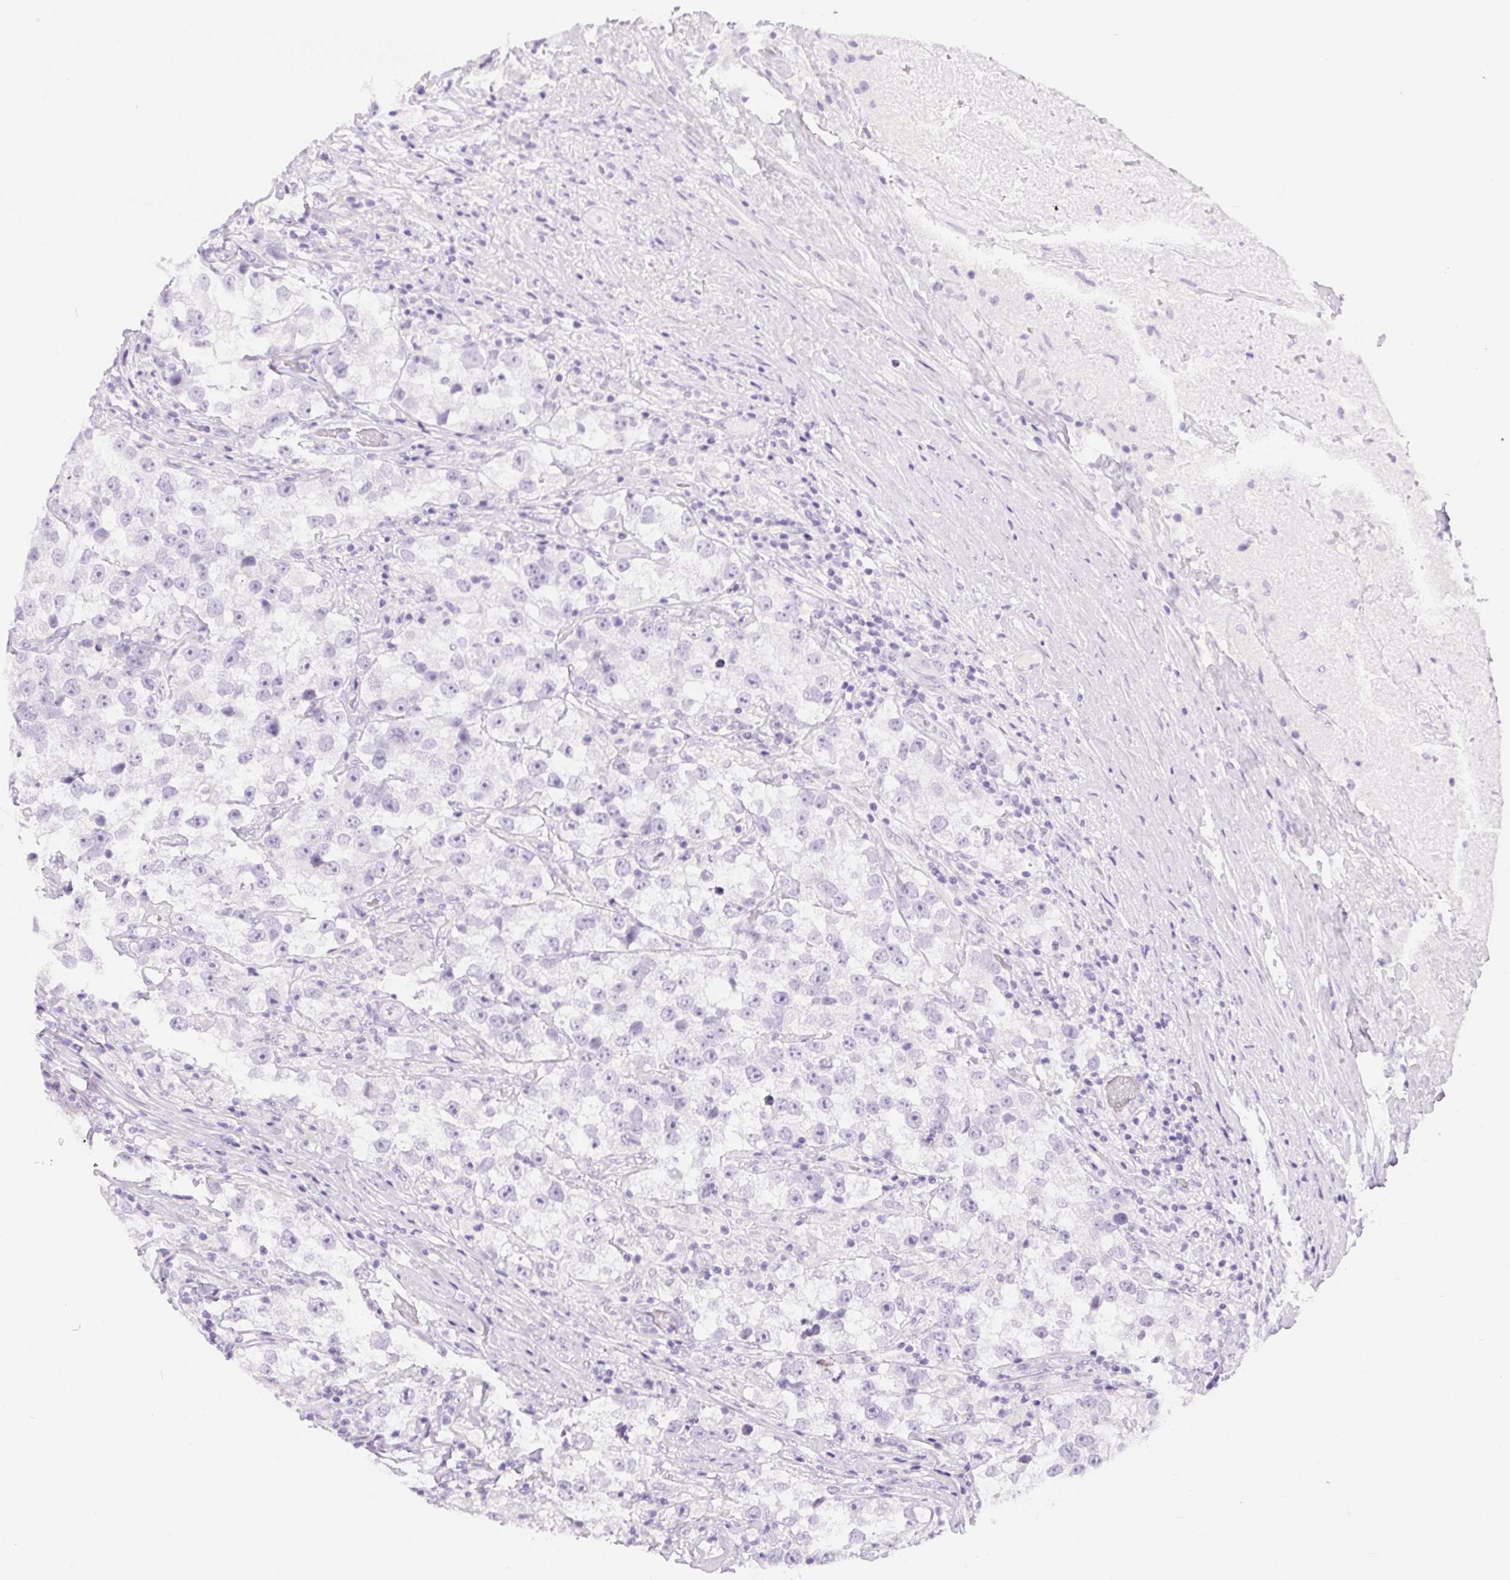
{"staining": {"intensity": "negative", "quantity": "none", "location": "none"}, "tissue": "testis cancer", "cell_type": "Tumor cells", "image_type": "cancer", "snomed": [{"axis": "morphology", "description": "Seminoma, NOS"}, {"axis": "topography", "description": "Testis"}], "caption": "Immunohistochemistry (IHC) image of neoplastic tissue: testis cancer (seminoma) stained with DAB shows no significant protein expression in tumor cells.", "gene": "XDH", "patient": {"sex": "male", "age": 46}}